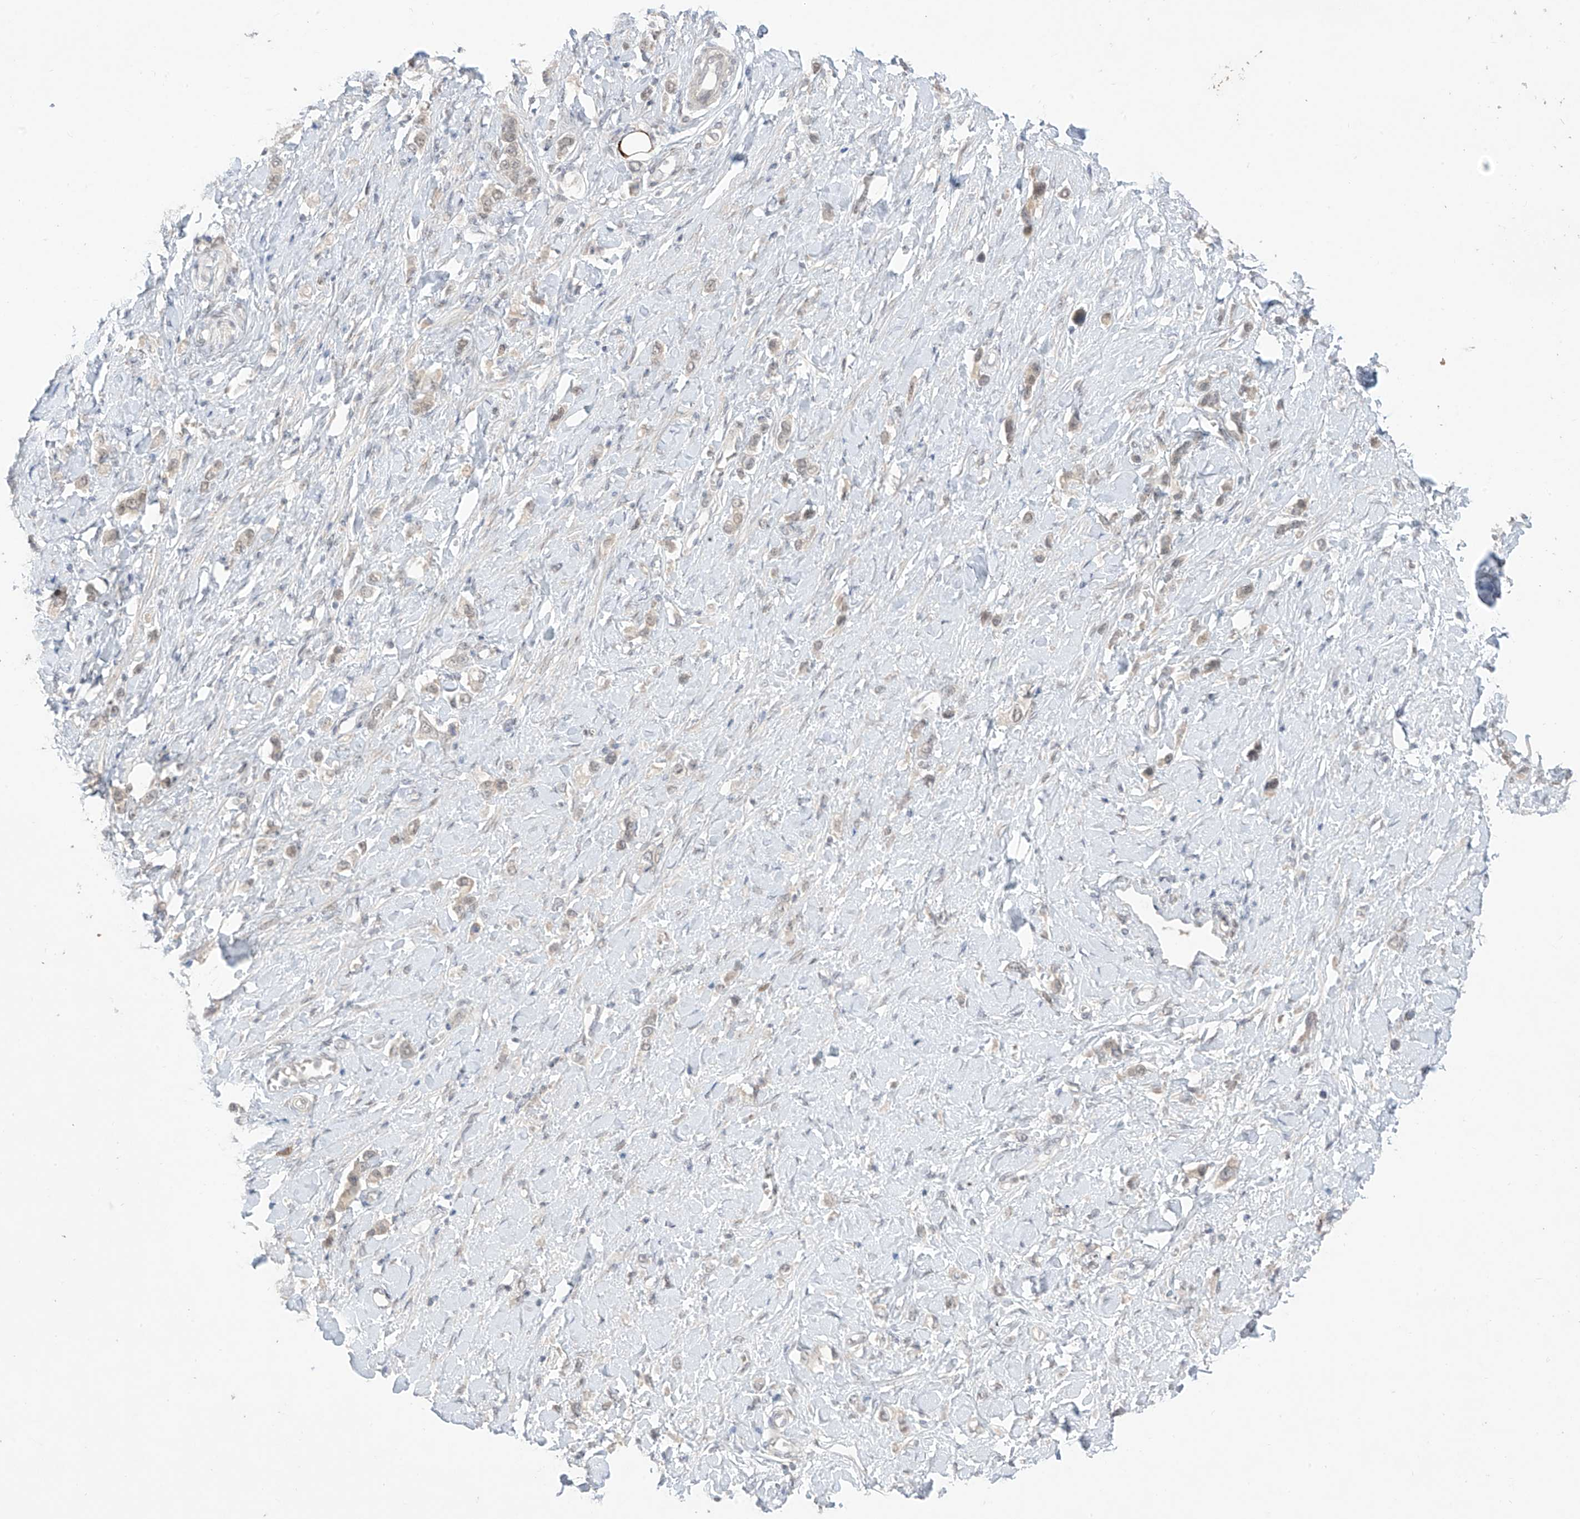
{"staining": {"intensity": "weak", "quantity": "25%-75%", "location": "nuclear"}, "tissue": "stomach cancer", "cell_type": "Tumor cells", "image_type": "cancer", "snomed": [{"axis": "morphology", "description": "Normal tissue, NOS"}, {"axis": "morphology", "description": "Adenocarcinoma, NOS"}, {"axis": "topography", "description": "Stomach, upper"}, {"axis": "topography", "description": "Stomach"}], "caption": "A low amount of weak nuclear positivity is appreciated in approximately 25%-75% of tumor cells in stomach cancer tissue. Using DAB (brown) and hematoxylin (blue) stains, captured at high magnification using brightfield microscopy.", "gene": "OGT", "patient": {"sex": "female", "age": 65}}